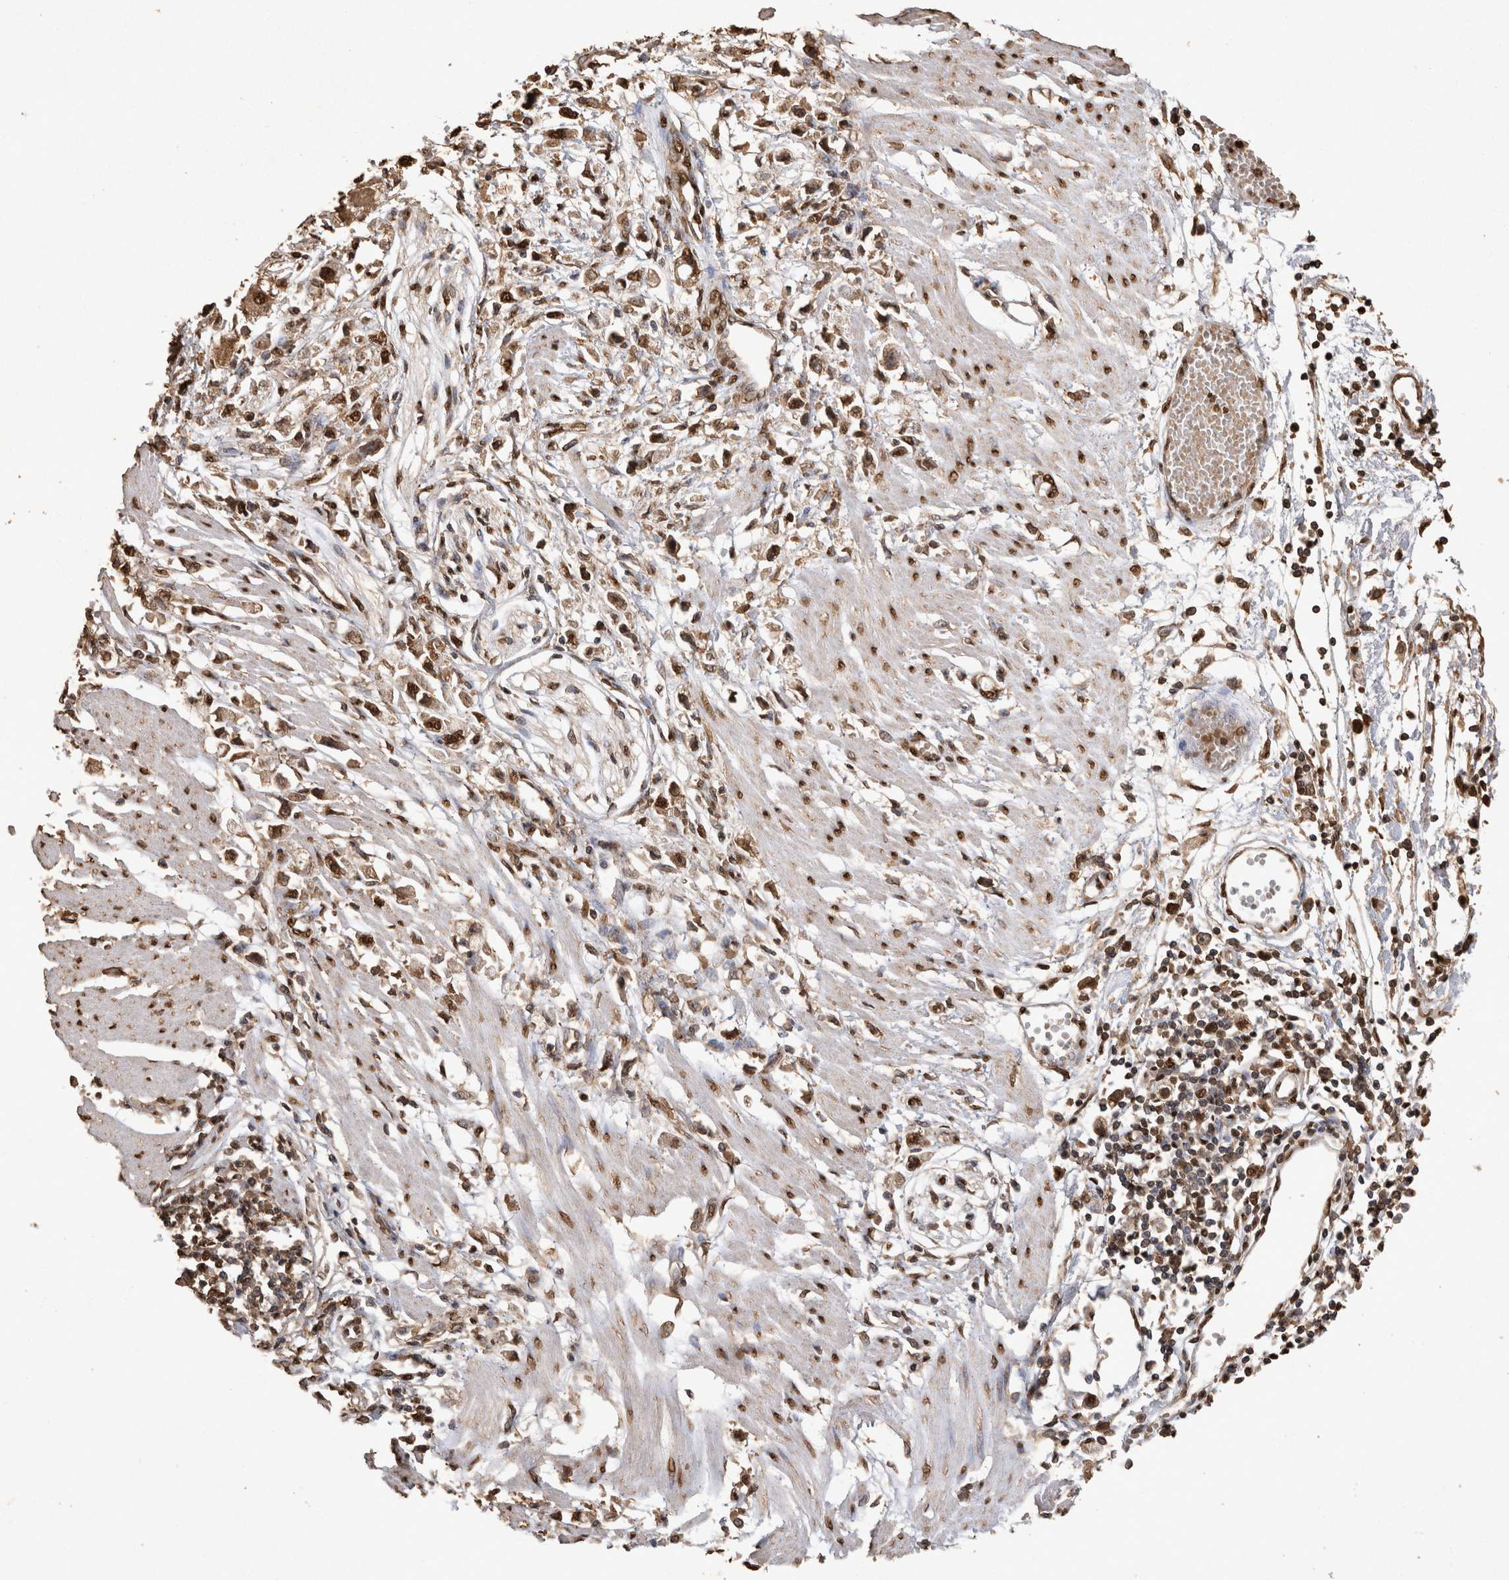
{"staining": {"intensity": "moderate", "quantity": ">75%", "location": "nuclear"}, "tissue": "stomach cancer", "cell_type": "Tumor cells", "image_type": "cancer", "snomed": [{"axis": "morphology", "description": "Adenocarcinoma, NOS"}, {"axis": "topography", "description": "Stomach"}], "caption": "Adenocarcinoma (stomach) was stained to show a protein in brown. There is medium levels of moderate nuclear positivity in approximately >75% of tumor cells. Immunohistochemistry (ihc) stains the protein of interest in brown and the nuclei are stained blue.", "gene": "OAS2", "patient": {"sex": "female", "age": 59}}